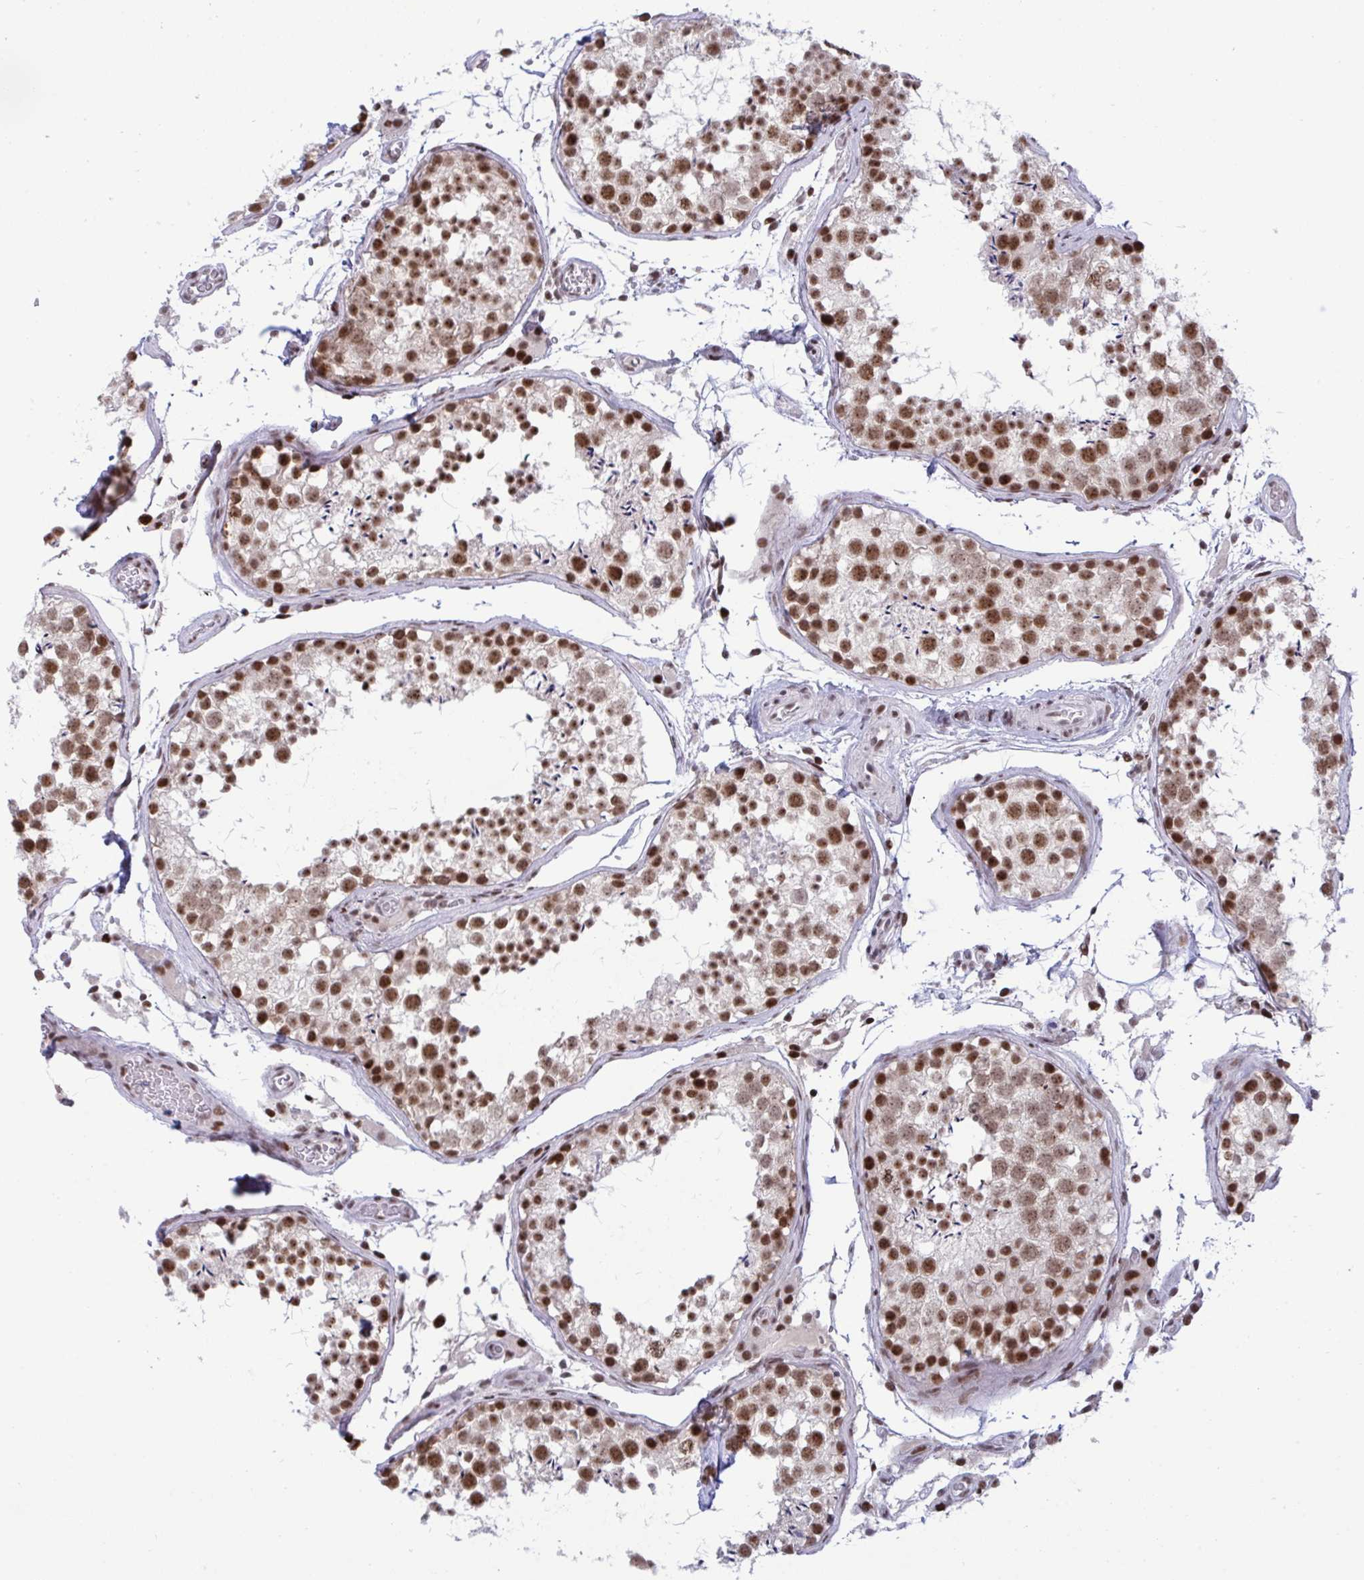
{"staining": {"intensity": "moderate", "quantity": ">75%", "location": "nuclear"}, "tissue": "testis", "cell_type": "Cells in seminiferous ducts", "image_type": "normal", "snomed": [{"axis": "morphology", "description": "Normal tissue, NOS"}, {"axis": "topography", "description": "Testis"}], "caption": "Protein expression by IHC exhibits moderate nuclear positivity in about >75% of cells in seminiferous ducts in benign testis. Using DAB (3,3'-diaminobenzidine) (brown) and hematoxylin (blue) stains, captured at high magnification using brightfield microscopy.", "gene": "WBP11", "patient": {"sex": "male", "age": 29}}